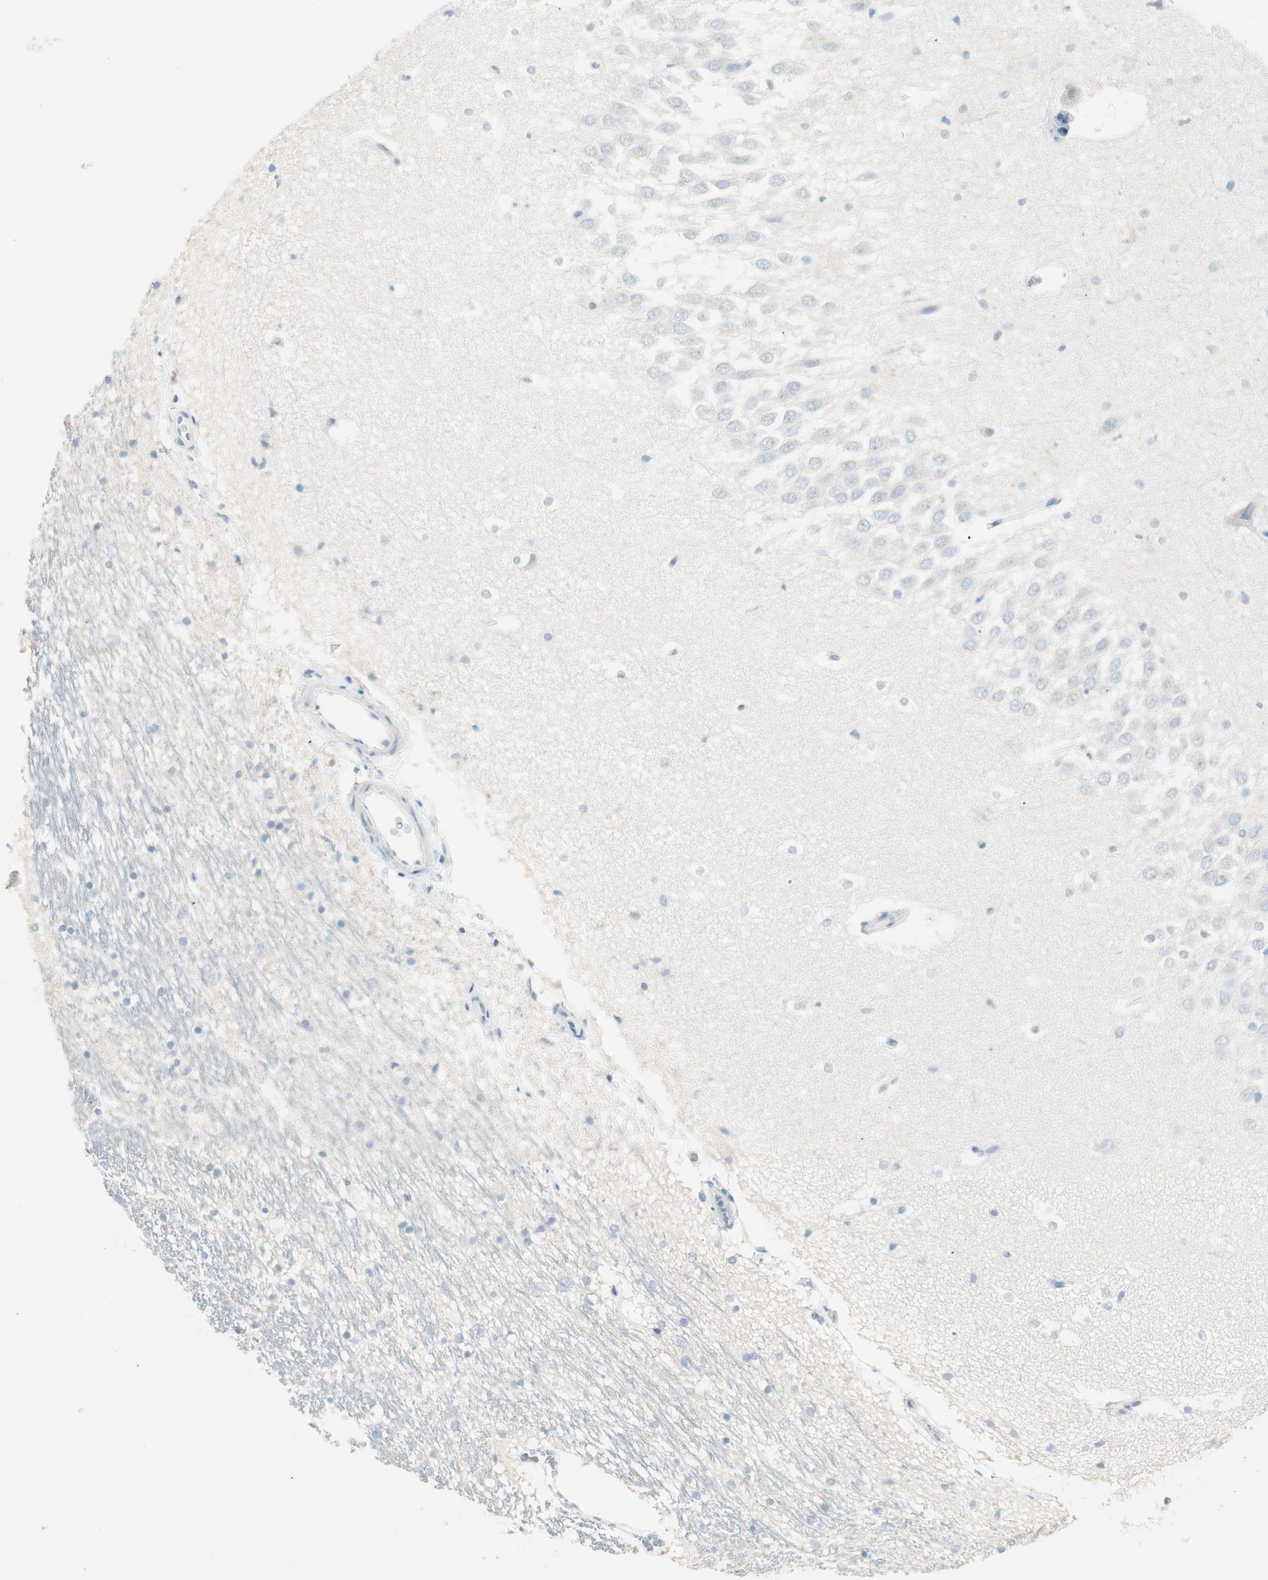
{"staining": {"intensity": "negative", "quantity": "none", "location": "none"}, "tissue": "hippocampus", "cell_type": "Glial cells", "image_type": "normal", "snomed": [{"axis": "morphology", "description": "Normal tissue, NOS"}, {"axis": "topography", "description": "Hippocampus"}], "caption": "IHC photomicrograph of benign hippocampus stained for a protein (brown), which reveals no positivity in glial cells. (Stains: DAB immunohistochemistry with hematoxylin counter stain, Microscopy: brightfield microscopy at high magnification).", "gene": "HPGD", "patient": {"sex": "male", "age": 45}}